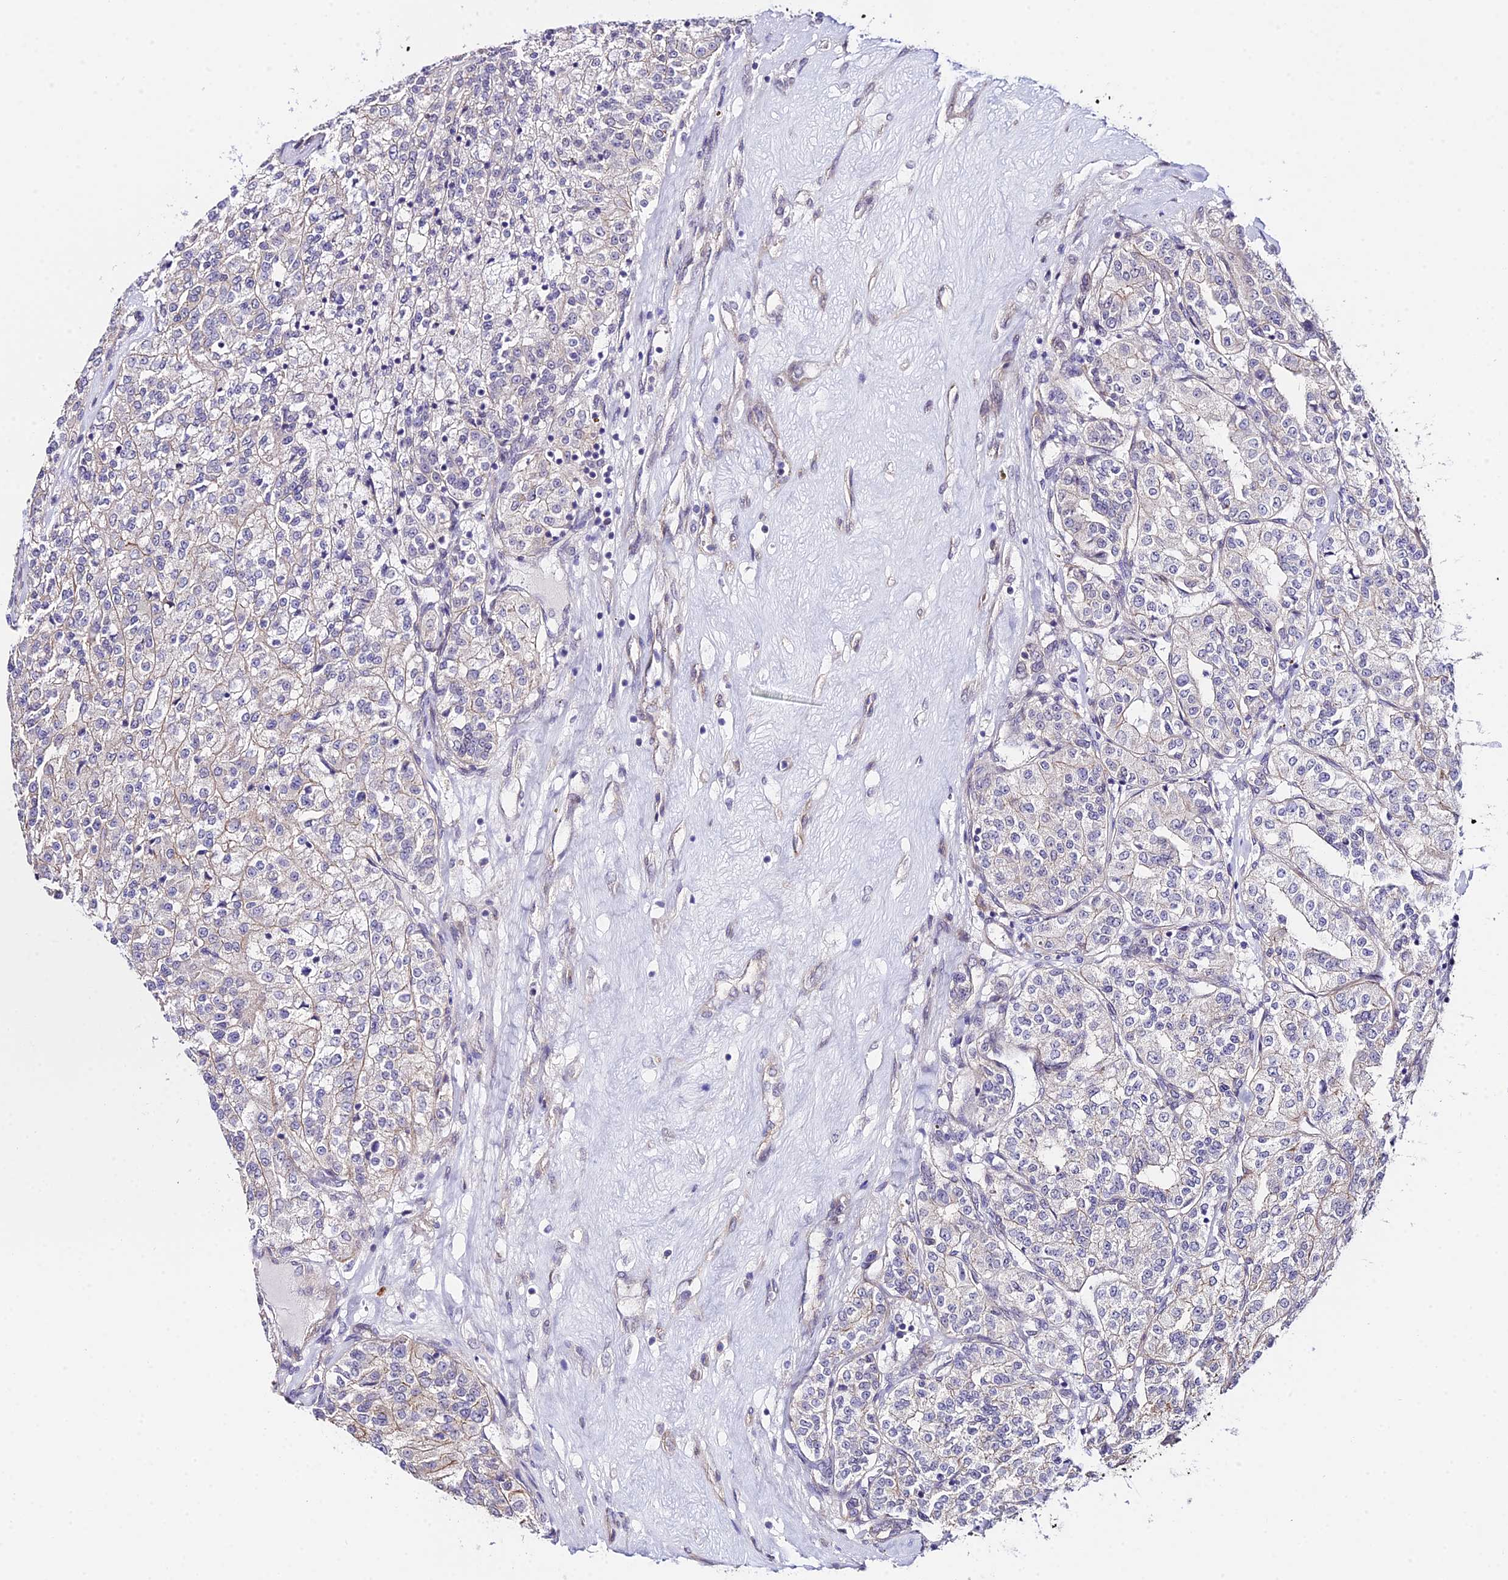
{"staining": {"intensity": "negative", "quantity": "none", "location": "none"}, "tissue": "renal cancer", "cell_type": "Tumor cells", "image_type": "cancer", "snomed": [{"axis": "morphology", "description": "Adenocarcinoma, NOS"}, {"axis": "topography", "description": "Kidney"}], "caption": "DAB (3,3'-diaminobenzidine) immunohistochemical staining of renal adenocarcinoma exhibits no significant staining in tumor cells.", "gene": "POLR2I", "patient": {"sex": "female", "age": 63}}